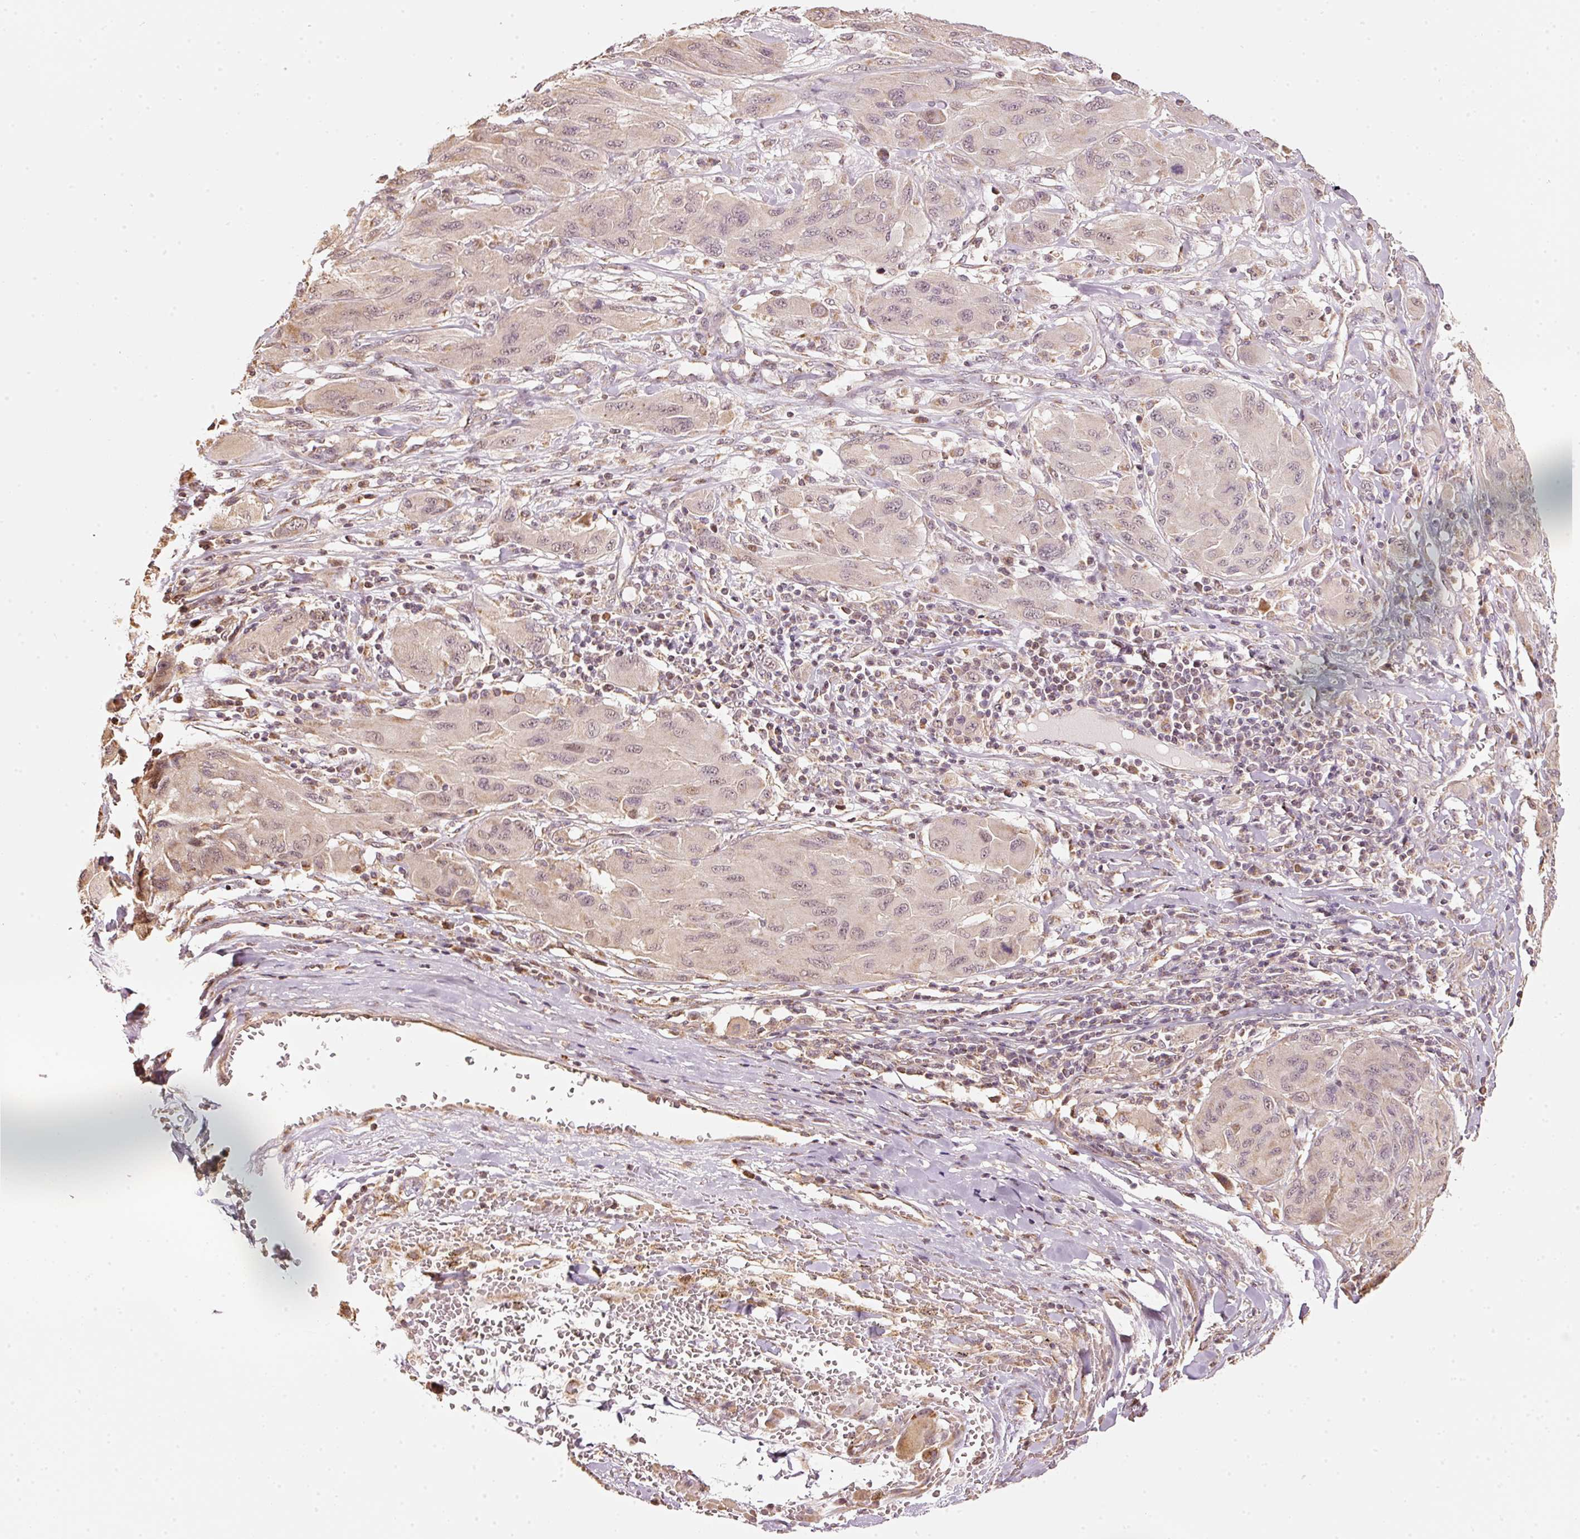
{"staining": {"intensity": "weak", "quantity": "25%-75%", "location": "cytoplasmic/membranous,nuclear"}, "tissue": "melanoma", "cell_type": "Tumor cells", "image_type": "cancer", "snomed": [{"axis": "morphology", "description": "Malignant melanoma, NOS"}, {"axis": "topography", "description": "Skin"}], "caption": "Human melanoma stained with a protein marker shows weak staining in tumor cells.", "gene": "RAB35", "patient": {"sex": "female", "age": 91}}